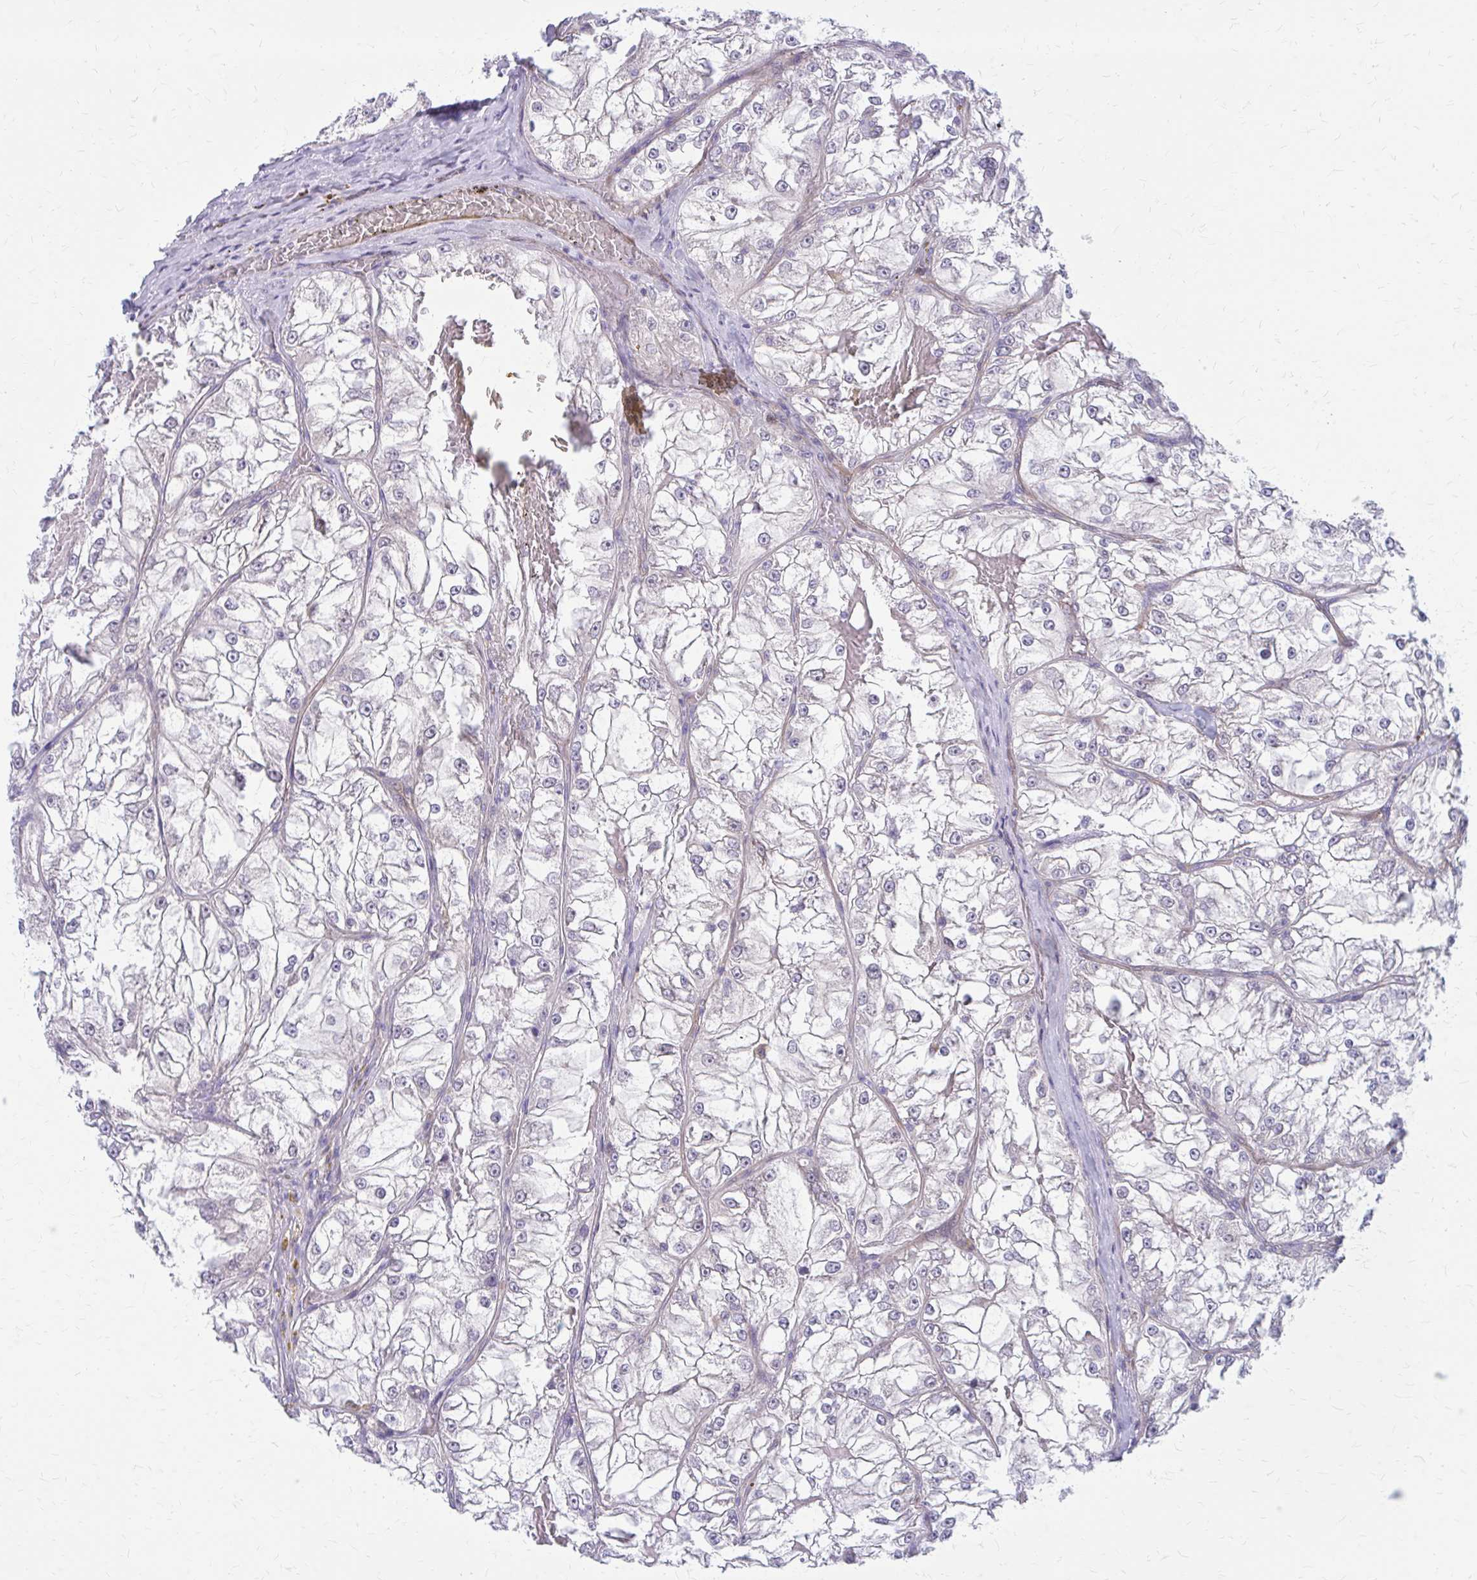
{"staining": {"intensity": "negative", "quantity": "none", "location": "none"}, "tissue": "renal cancer", "cell_type": "Tumor cells", "image_type": "cancer", "snomed": [{"axis": "morphology", "description": "Adenocarcinoma, NOS"}, {"axis": "topography", "description": "Kidney"}], "caption": "IHC histopathology image of human renal cancer stained for a protein (brown), which reveals no positivity in tumor cells.", "gene": "CLIC2", "patient": {"sex": "female", "age": 72}}